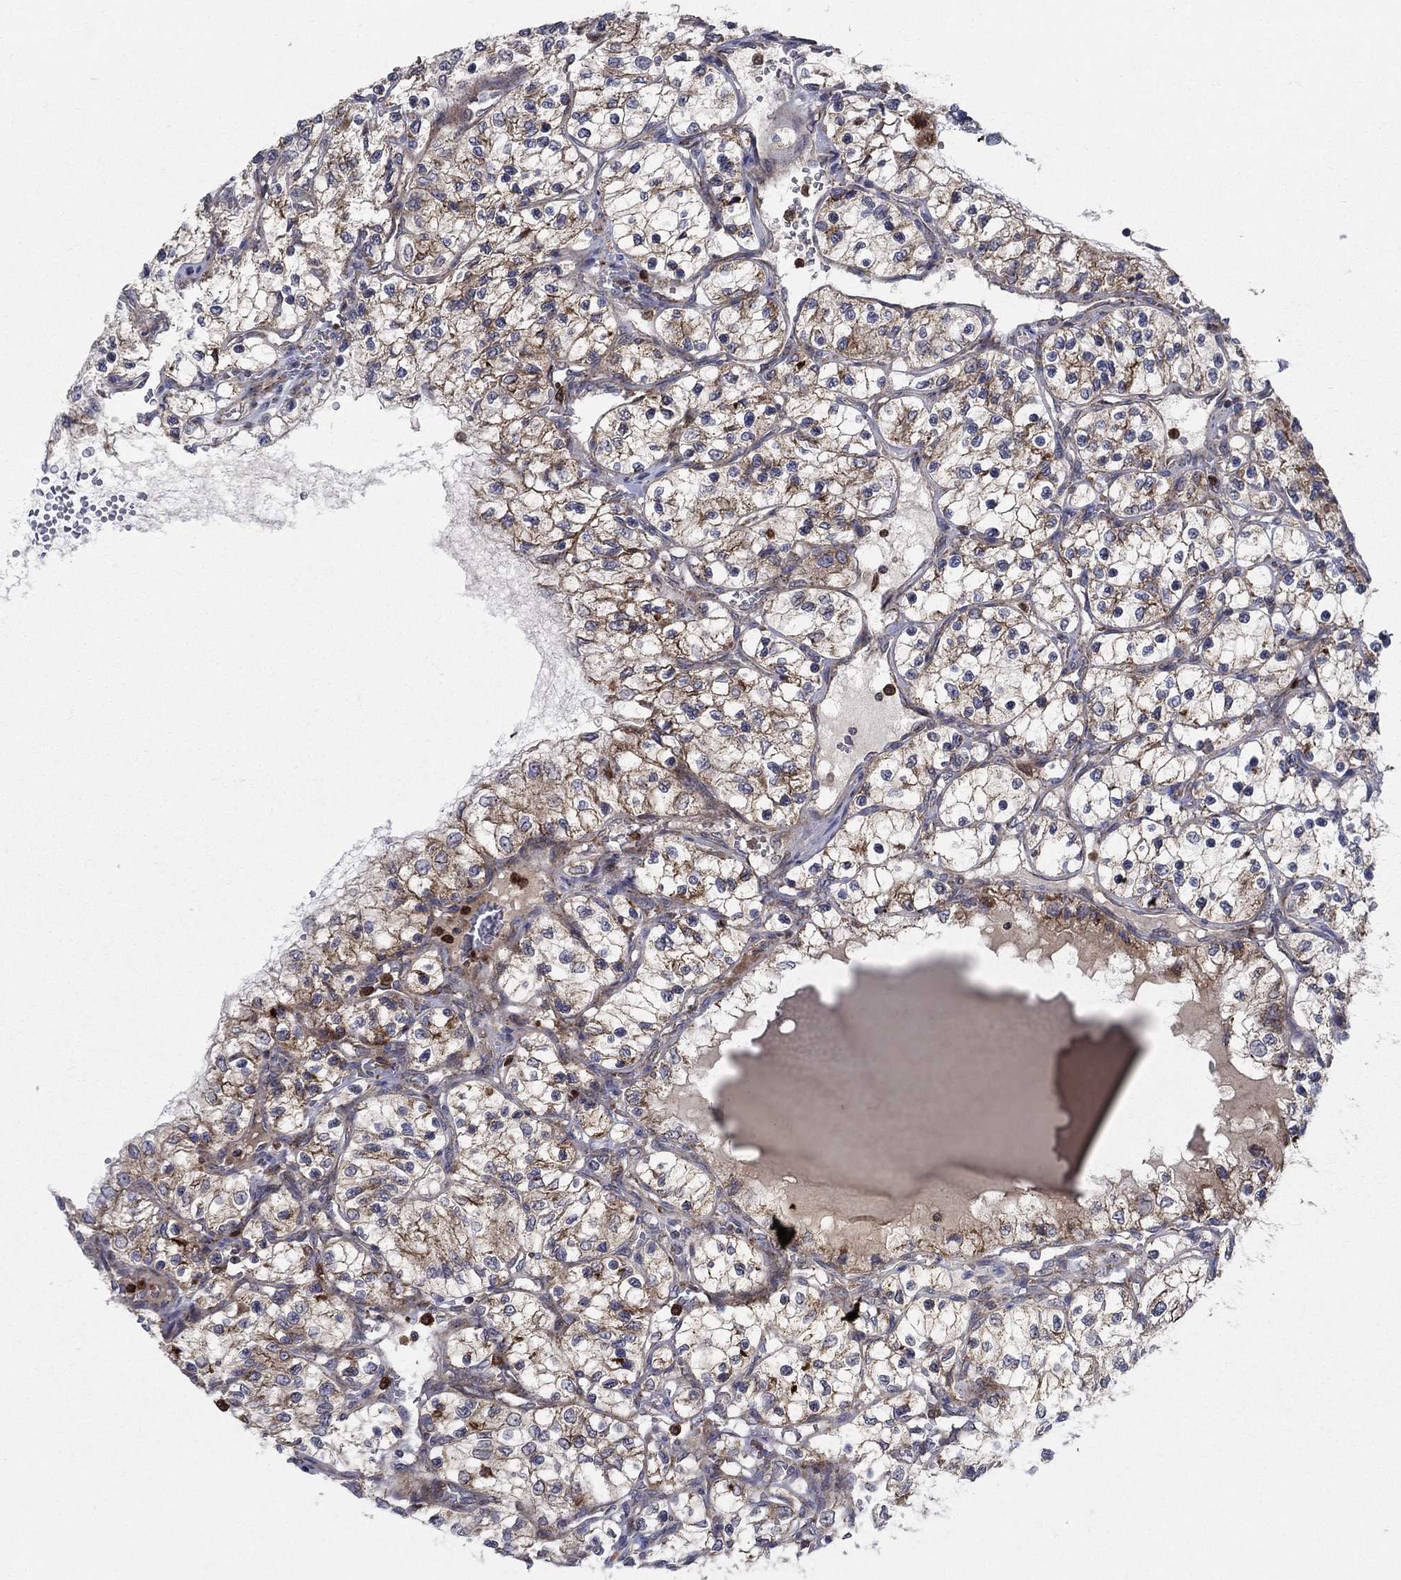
{"staining": {"intensity": "moderate", "quantity": "25%-75%", "location": "cytoplasmic/membranous"}, "tissue": "renal cancer", "cell_type": "Tumor cells", "image_type": "cancer", "snomed": [{"axis": "morphology", "description": "Adenocarcinoma, NOS"}, {"axis": "topography", "description": "Kidney"}], "caption": "Immunohistochemistry (IHC) of renal cancer reveals medium levels of moderate cytoplasmic/membranous expression in approximately 25%-75% of tumor cells. (DAB (3,3'-diaminobenzidine) = brown stain, brightfield microscopy at high magnification).", "gene": "RNF19B", "patient": {"sex": "female", "age": 69}}